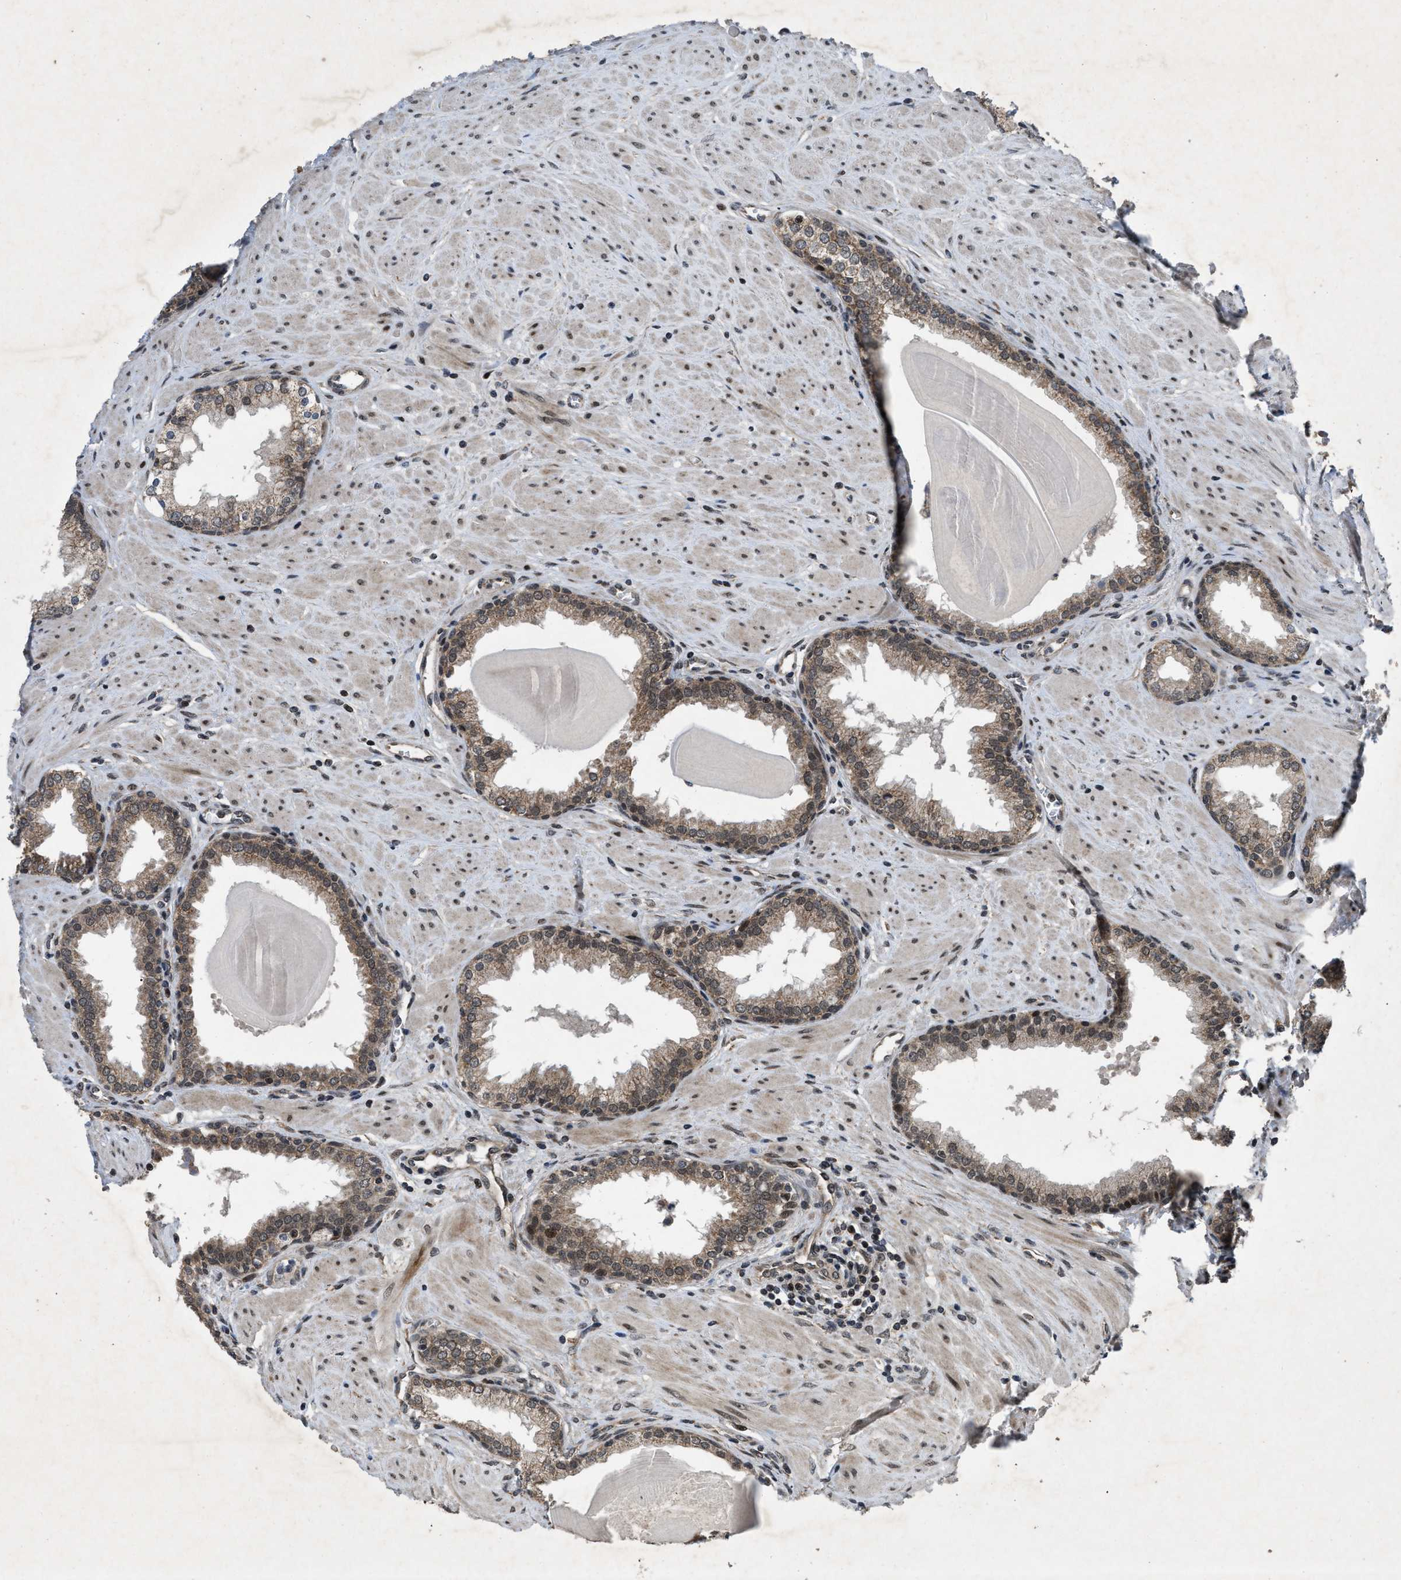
{"staining": {"intensity": "moderate", "quantity": "25%-75%", "location": "cytoplasmic/membranous,nuclear"}, "tissue": "prostate", "cell_type": "Glandular cells", "image_type": "normal", "snomed": [{"axis": "morphology", "description": "Normal tissue, NOS"}, {"axis": "topography", "description": "Prostate"}], "caption": "Benign prostate reveals moderate cytoplasmic/membranous,nuclear expression in about 25%-75% of glandular cells, visualized by immunohistochemistry.", "gene": "ZNHIT1", "patient": {"sex": "male", "age": 51}}